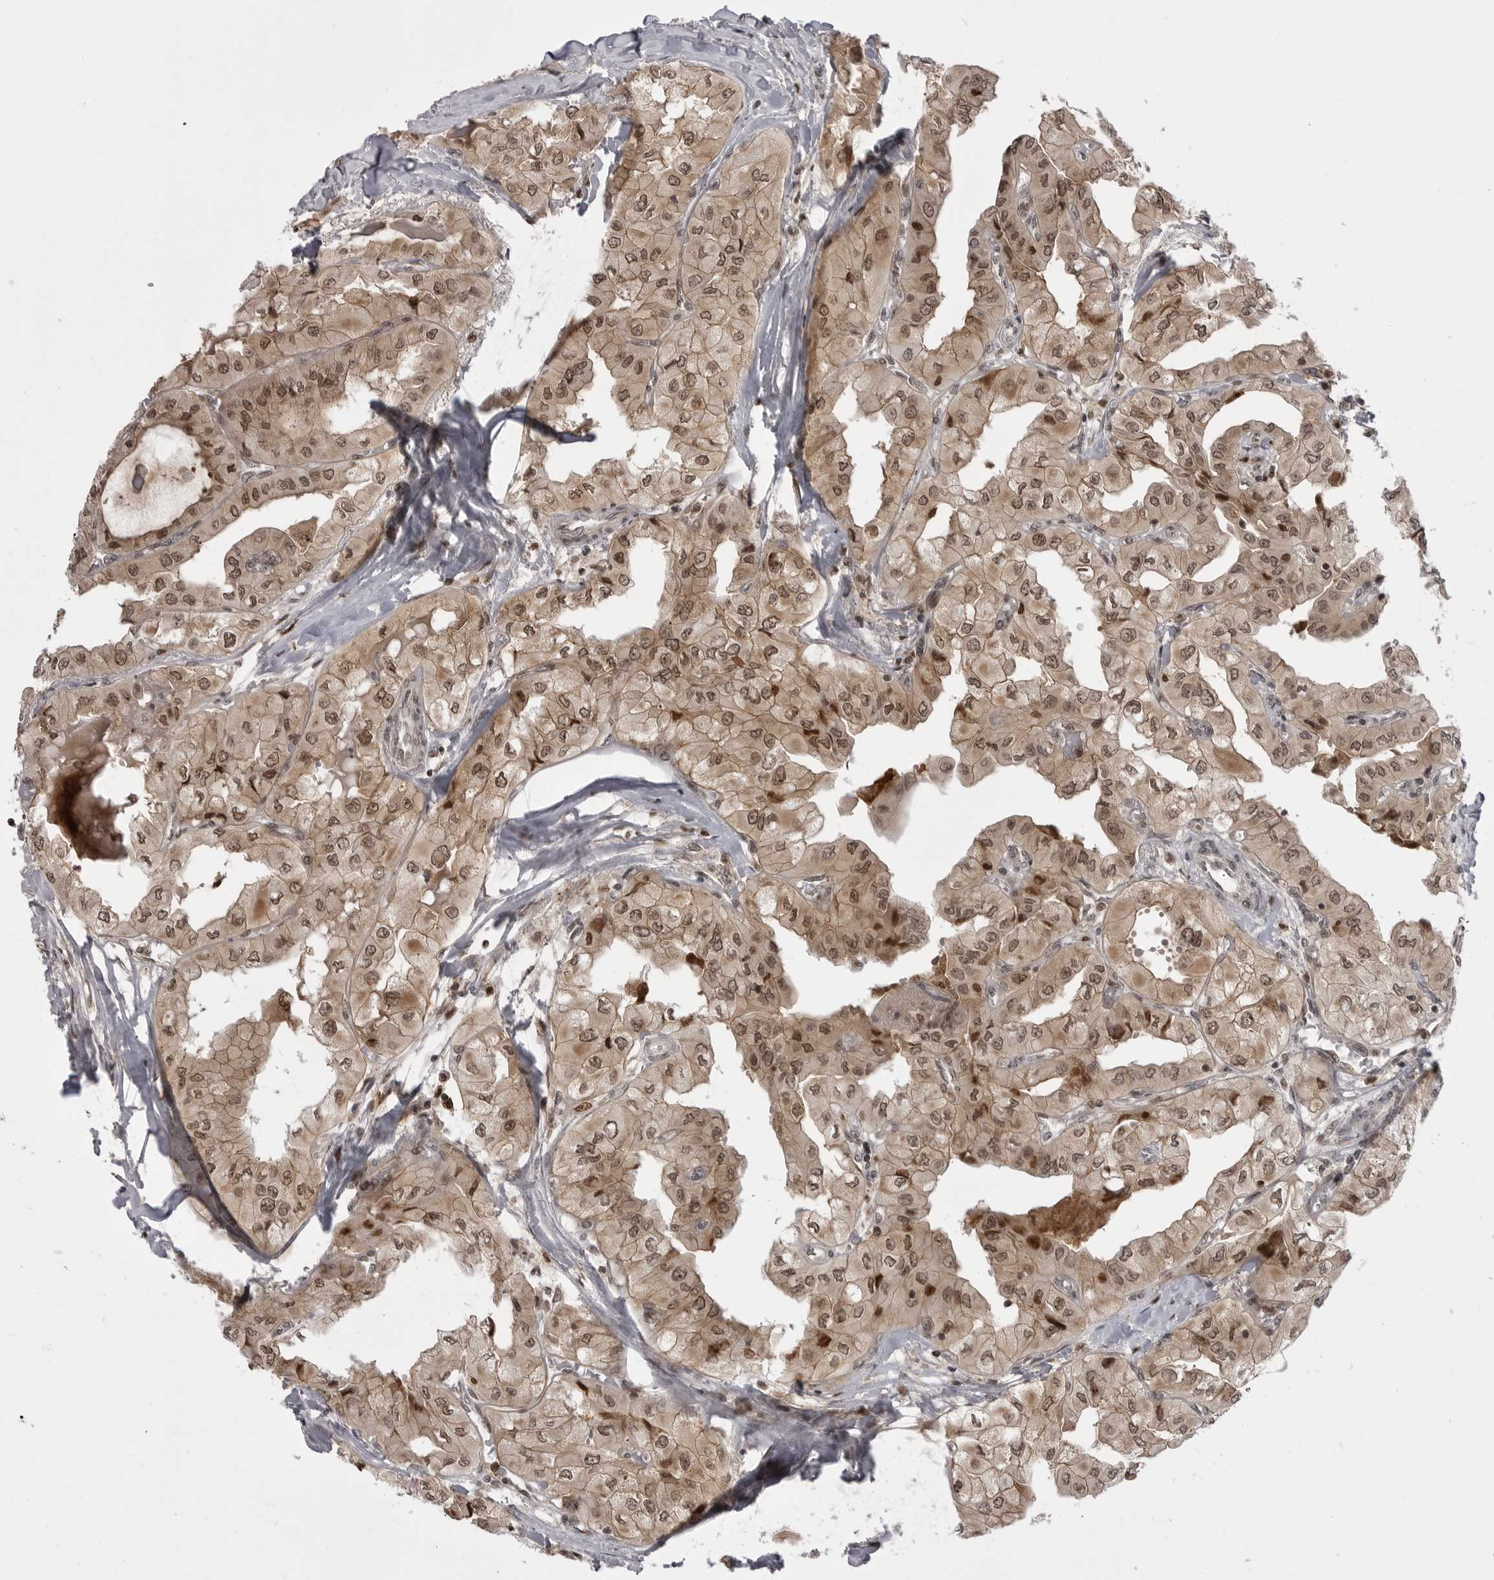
{"staining": {"intensity": "moderate", "quantity": ">75%", "location": "cytoplasmic/membranous,nuclear"}, "tissue": "thyroid cancer", "cell_type": "Tumor cells", "image_type": "cancer", "snomed": [{"axis": "morphology", "description": "Papillary adenocarcinoma, NOS"}, {"axis": "topography", "description": "Thyroid gland"}], "caption": "Tumor cells exhibit medium levels of moderate cytoplasmic/membranous and nuclear staining in approximately >75% of cells in human thyroid cancer. (Brightfield microscopy of DAB IHC at high magnification).", "gene": "PTK2B", "patient": {"sex": "female", "age": 59}}